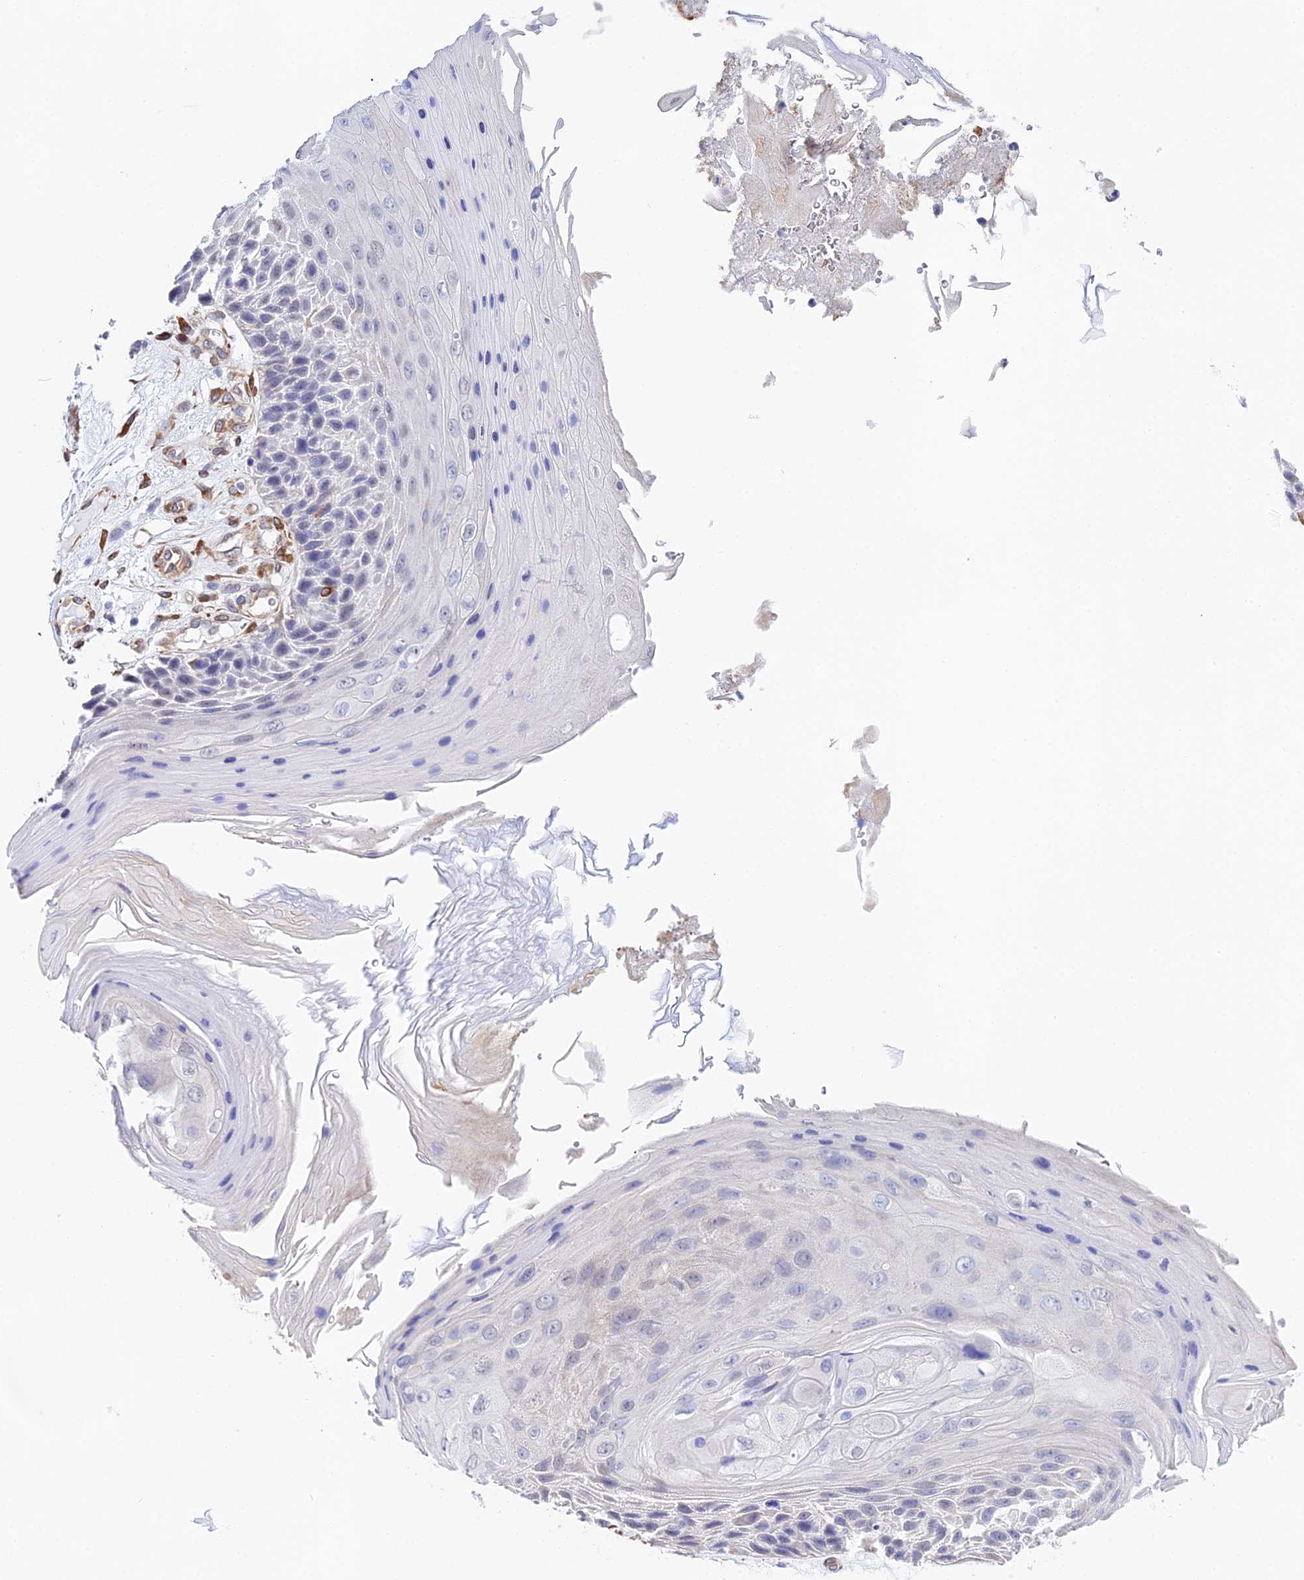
{"staining": {"intensity": "negative", "quantity": "none", "location": "none"}, "tissue": "skin cancer", "cell_type": "Tumor cells", "image_type": "cancer", "snomed": [{"axis": "morphology", "description": "Squamous cell carcinoma, NOS"}, {"axis": "topography", "description": "Skin"}], "caption": "Protein analysis of skin squamous cell carcinoma reveals no significant staining in tumor cells.", "gene": "MXRA7", "patient": {"sex": "female", "age": 88}}